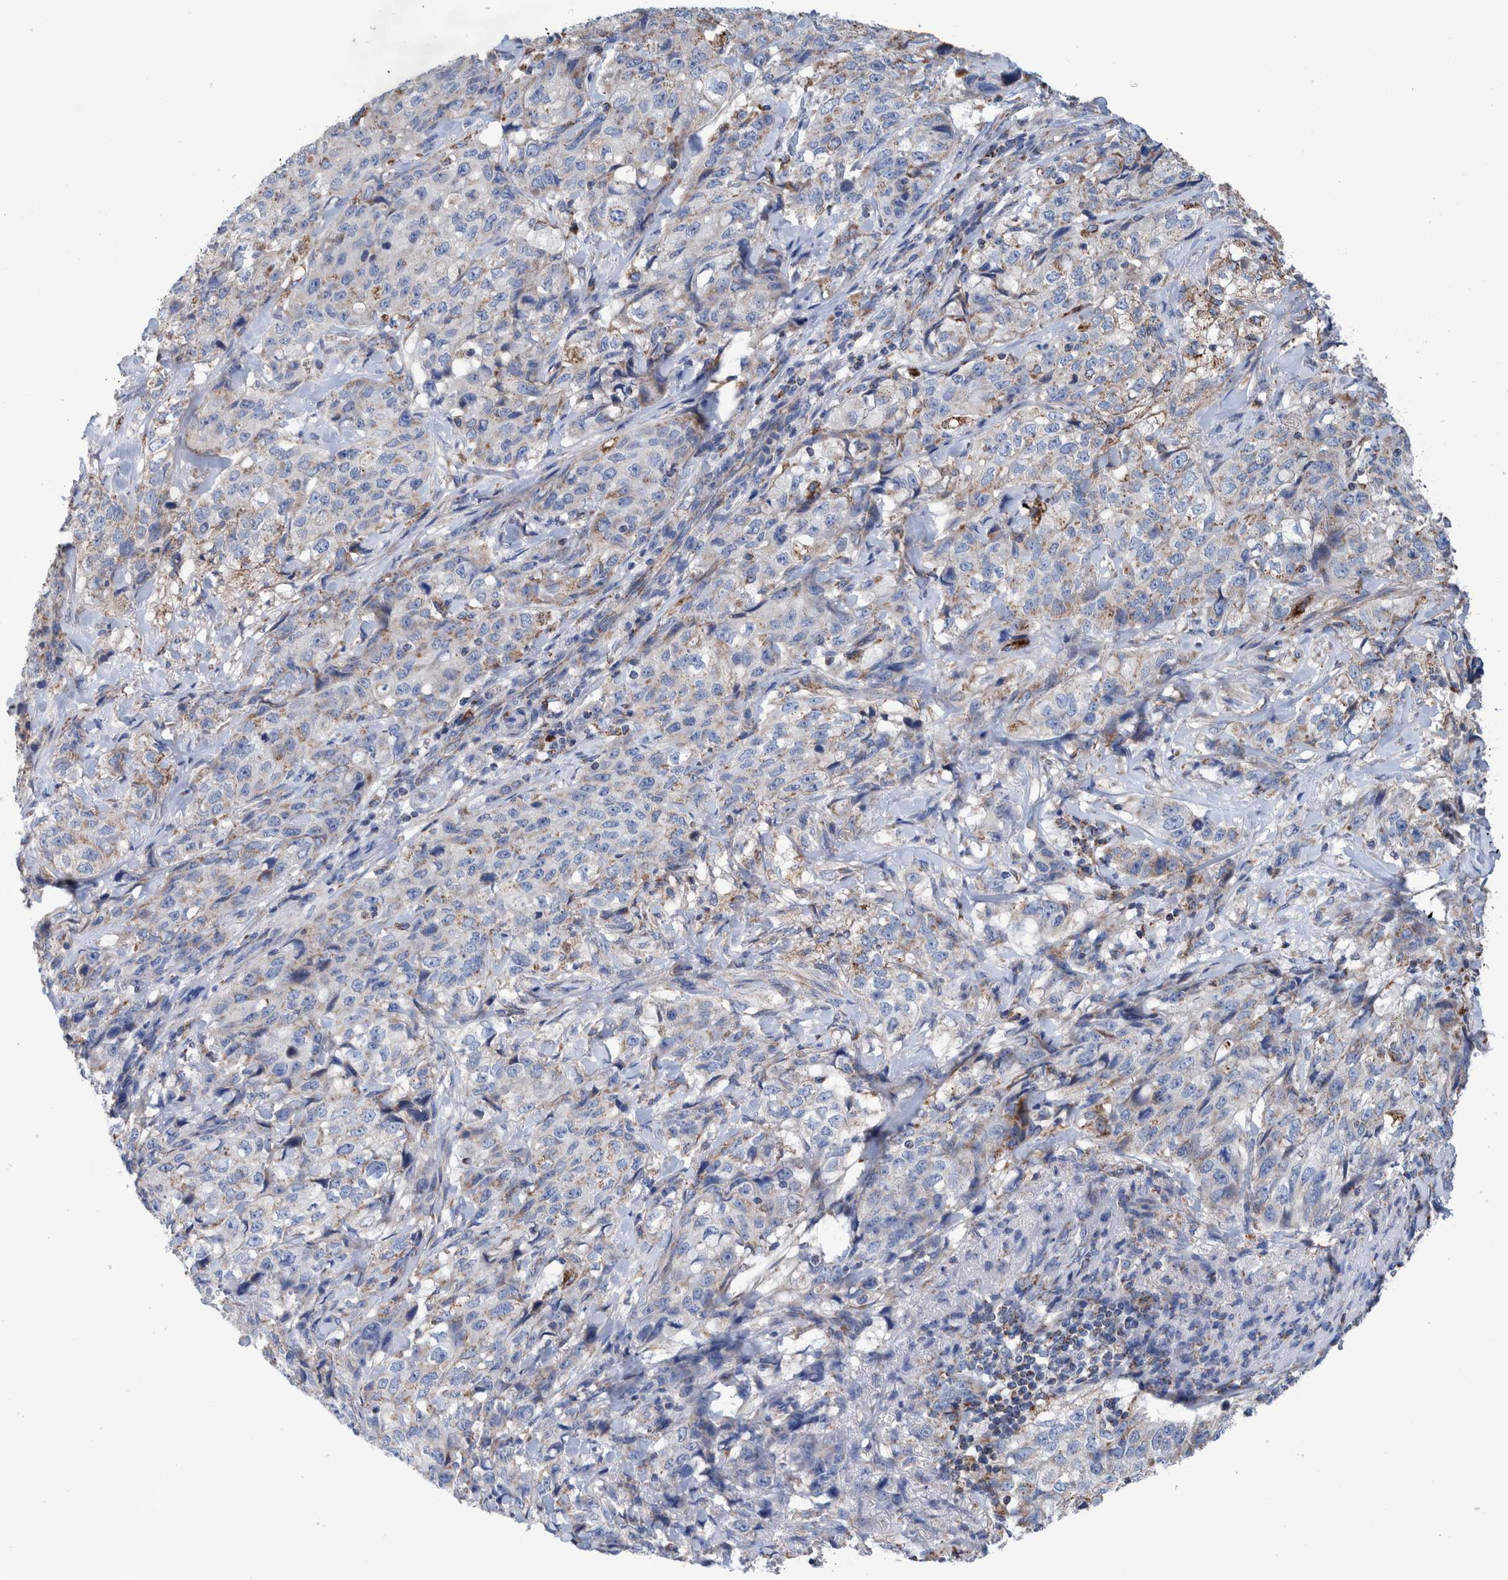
{"staining": {"intensity": "weak", "quantity": "25%-75%", "location": "cytoplasmic/membranous"}, "tissue": "stomach cancer", "cell_type": "Tumor cells", "image_type": "cancer", "snomed": [{"axis": "morphology", "description": "Adenocarcinoma, NOS"}, {"axis": "topography", "description": "Stomach"}], "caption": "DAB immunohistochemical staining of stomach cancer reveals weak cytoplasmic/membranous protein staining in approximately 25%-75% of tumor cells.", "gene": "DECR1", "patient": {"sex": "male", "age": 48}}